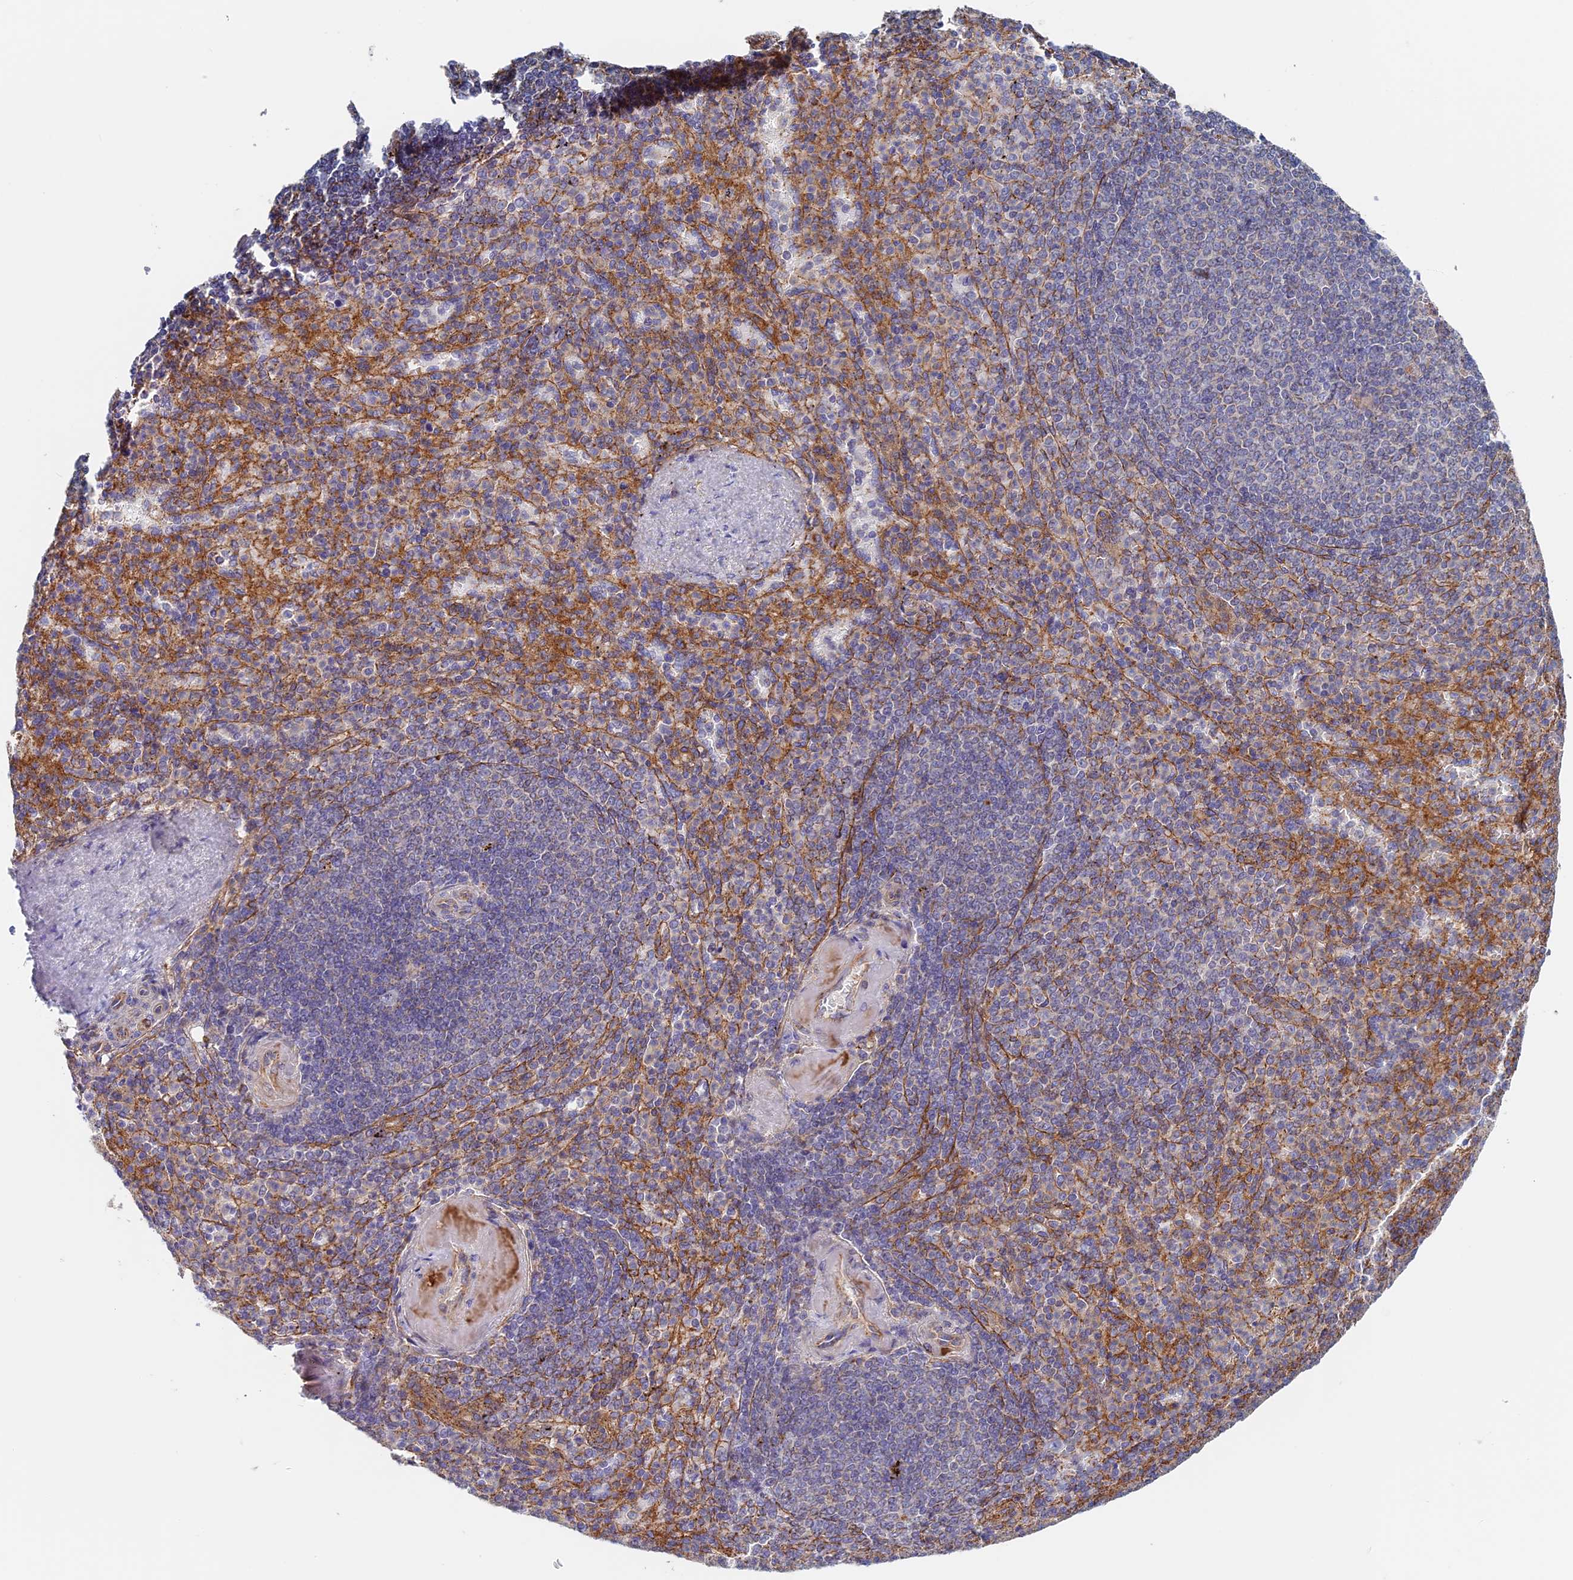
{"staining": {"intensity": "moderate", "quantity": "<25%", "location": "cytoplasmic/membranous"}, "tissue": "spleen", "cell_type": "Cells in red pulp", "image_type": "normal", "snomed": [{"axis": "morphology", "description": "Normal tissue, NOS"}, {"axis": "topography", "description": "Spleen"}], "caption": "Spleen stained with a brown dye exhibits moderate cytoplasmic/membranous positive expression in approximately <25% of cells in red pulp.", "gene": "DDA1", "patient": {"sex": "female", "age": 74}}